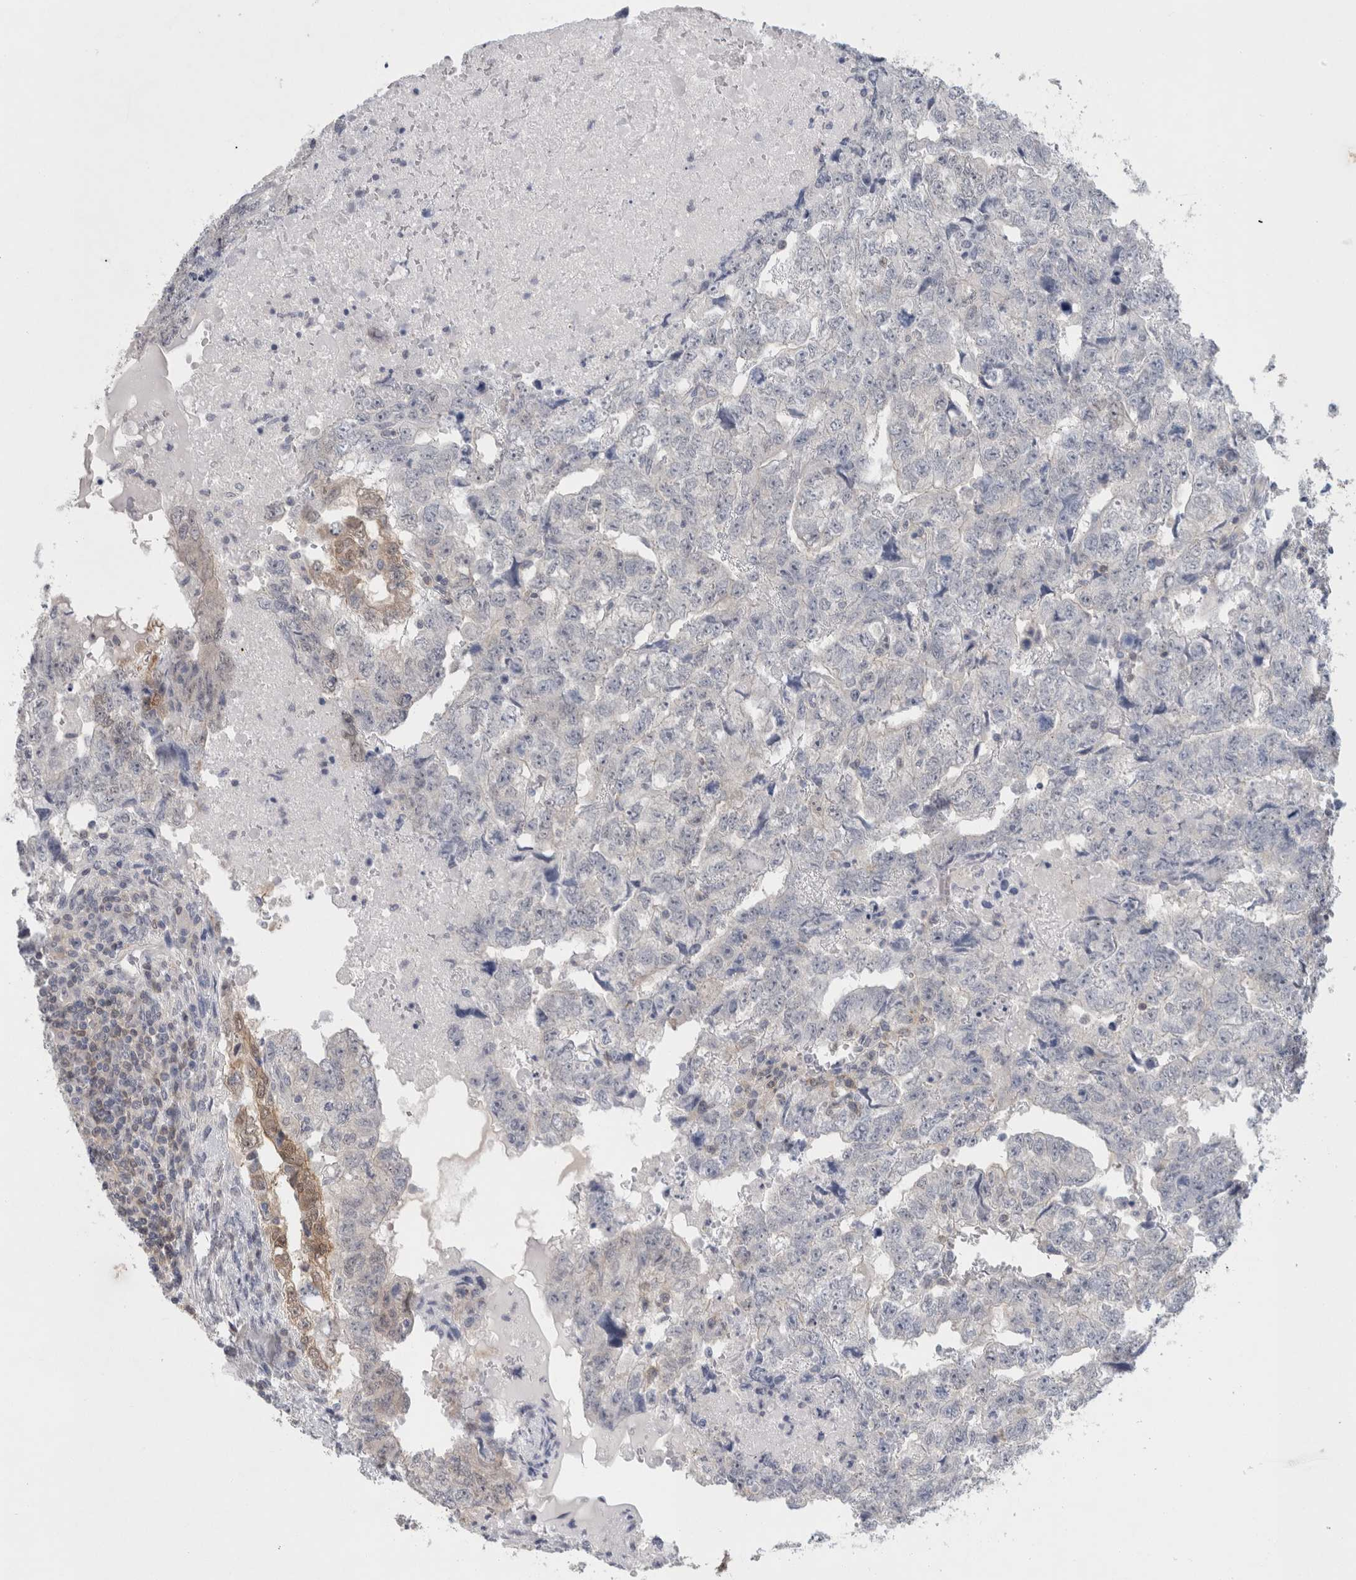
{"staining": {"intensity": "weak", "quantity": "<25%", "location": "cytoplasmic/membranous"}, "tissue": "testis cancer", "cell_type": "Tumor cells", "image_type": "cancer", "snomed": [{"axis": "morphology", "description": "Carcinoma, Embryonal, NOS"}, {"axis": "topography", "description": "Testis"}], "caption": "This is an IHC micrograph of human testis cancer (embryonal carcinoma). There is no positivity in tumor cells.", "gene": "CASP6", "patient": {"sex": "male", "age": 36}}